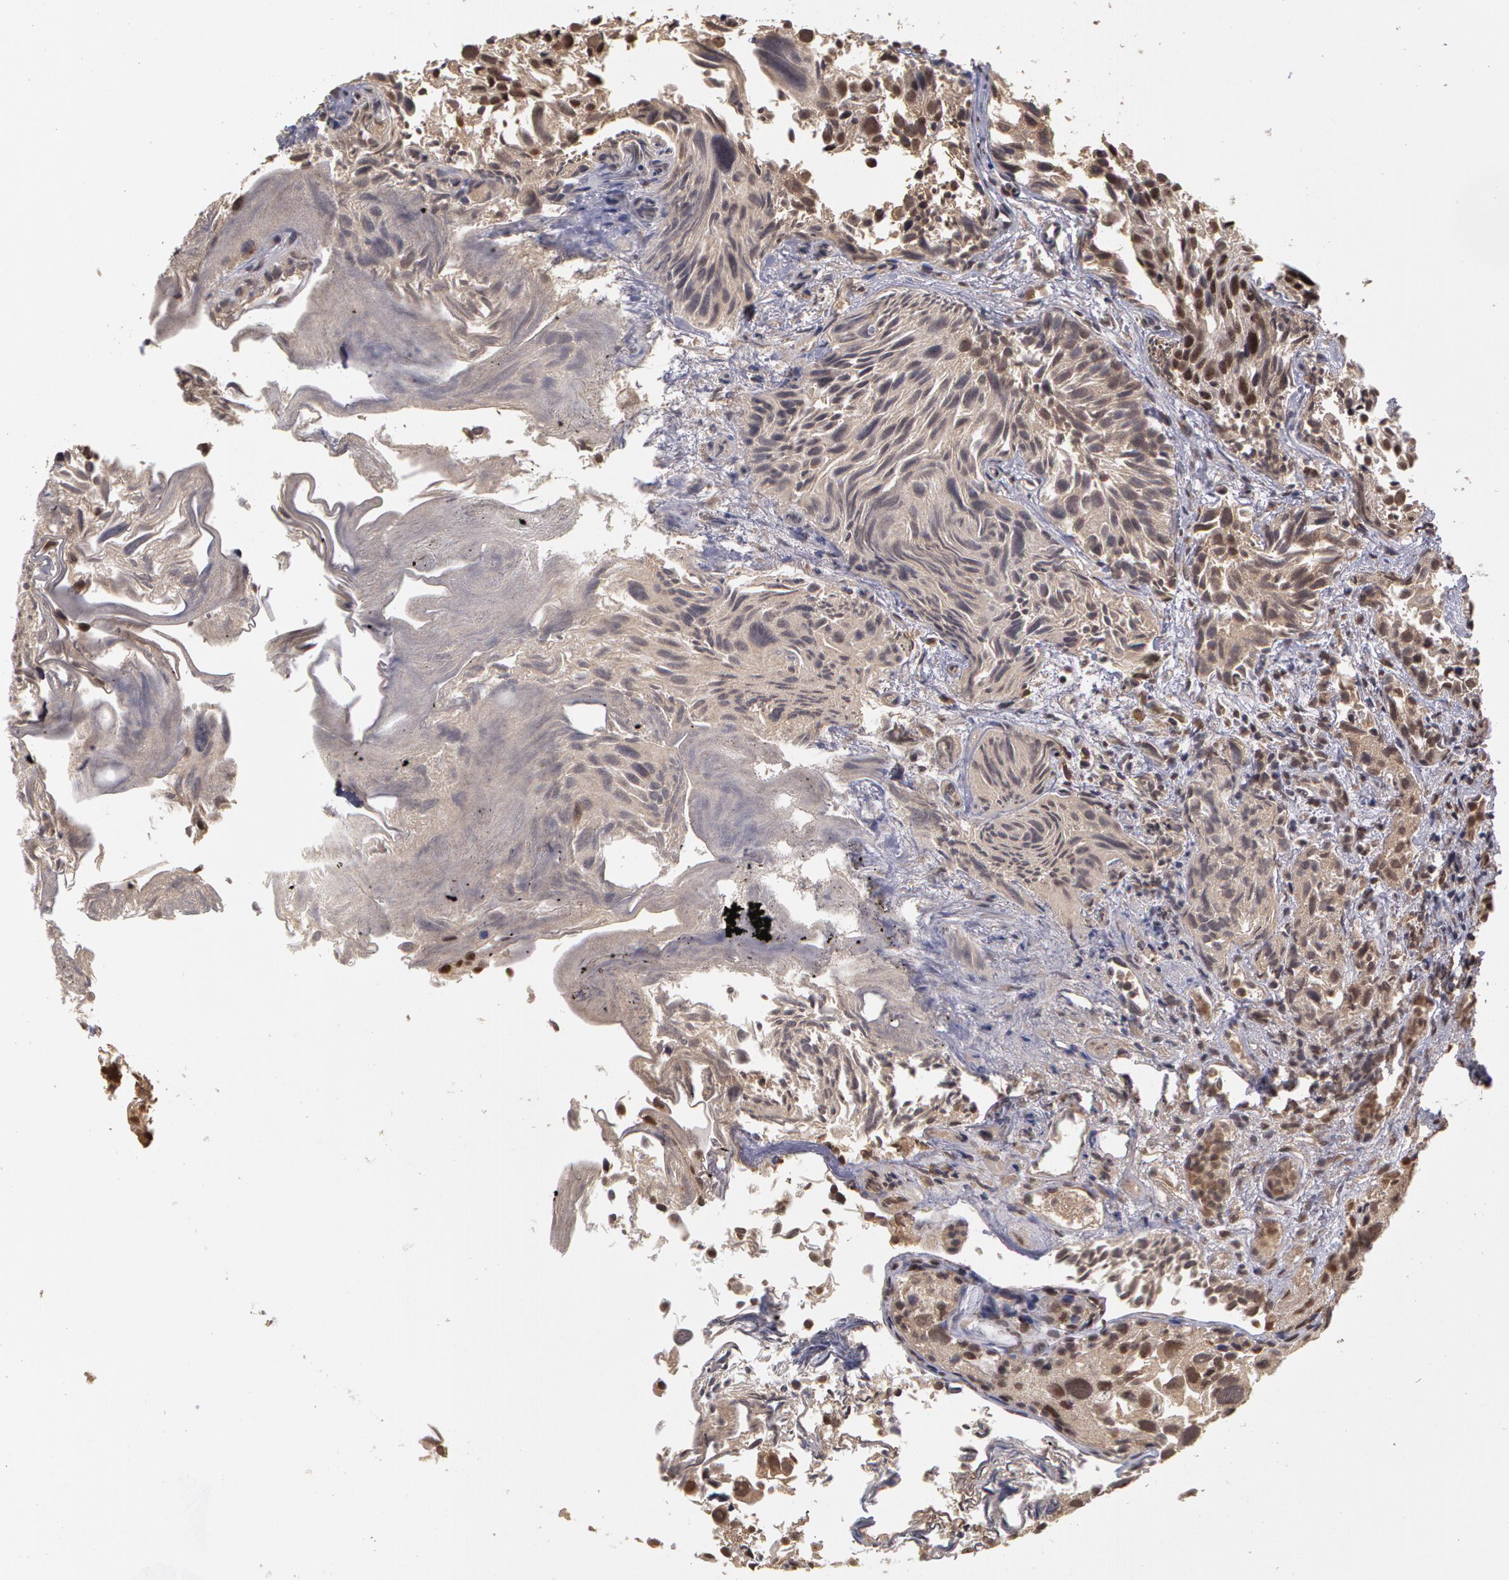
{"staining": {"intensity": "strong", "quantity": ">75%", "location": "cytoplasmic/membranous,nuclear"}, "tissue": "urothelial cancer", "cell_type": "Tumor cells", "image_type": "cancer", "snomed": [{"axis": "morphology", "description": "Urothelial carcinoma, High grade"}, {"axis": "topography", "description": "Urinary bladder"}], "caption": "This is a micrograph of immunohistochemistry (IHC) staining of high-grade urothelial carcinoma, which shows strong positivity in the cytoplasmic/membranous and nuclear of tumor cells.", "gene": "GLIS1", "patient": {"sex": "female", "age": 78}}